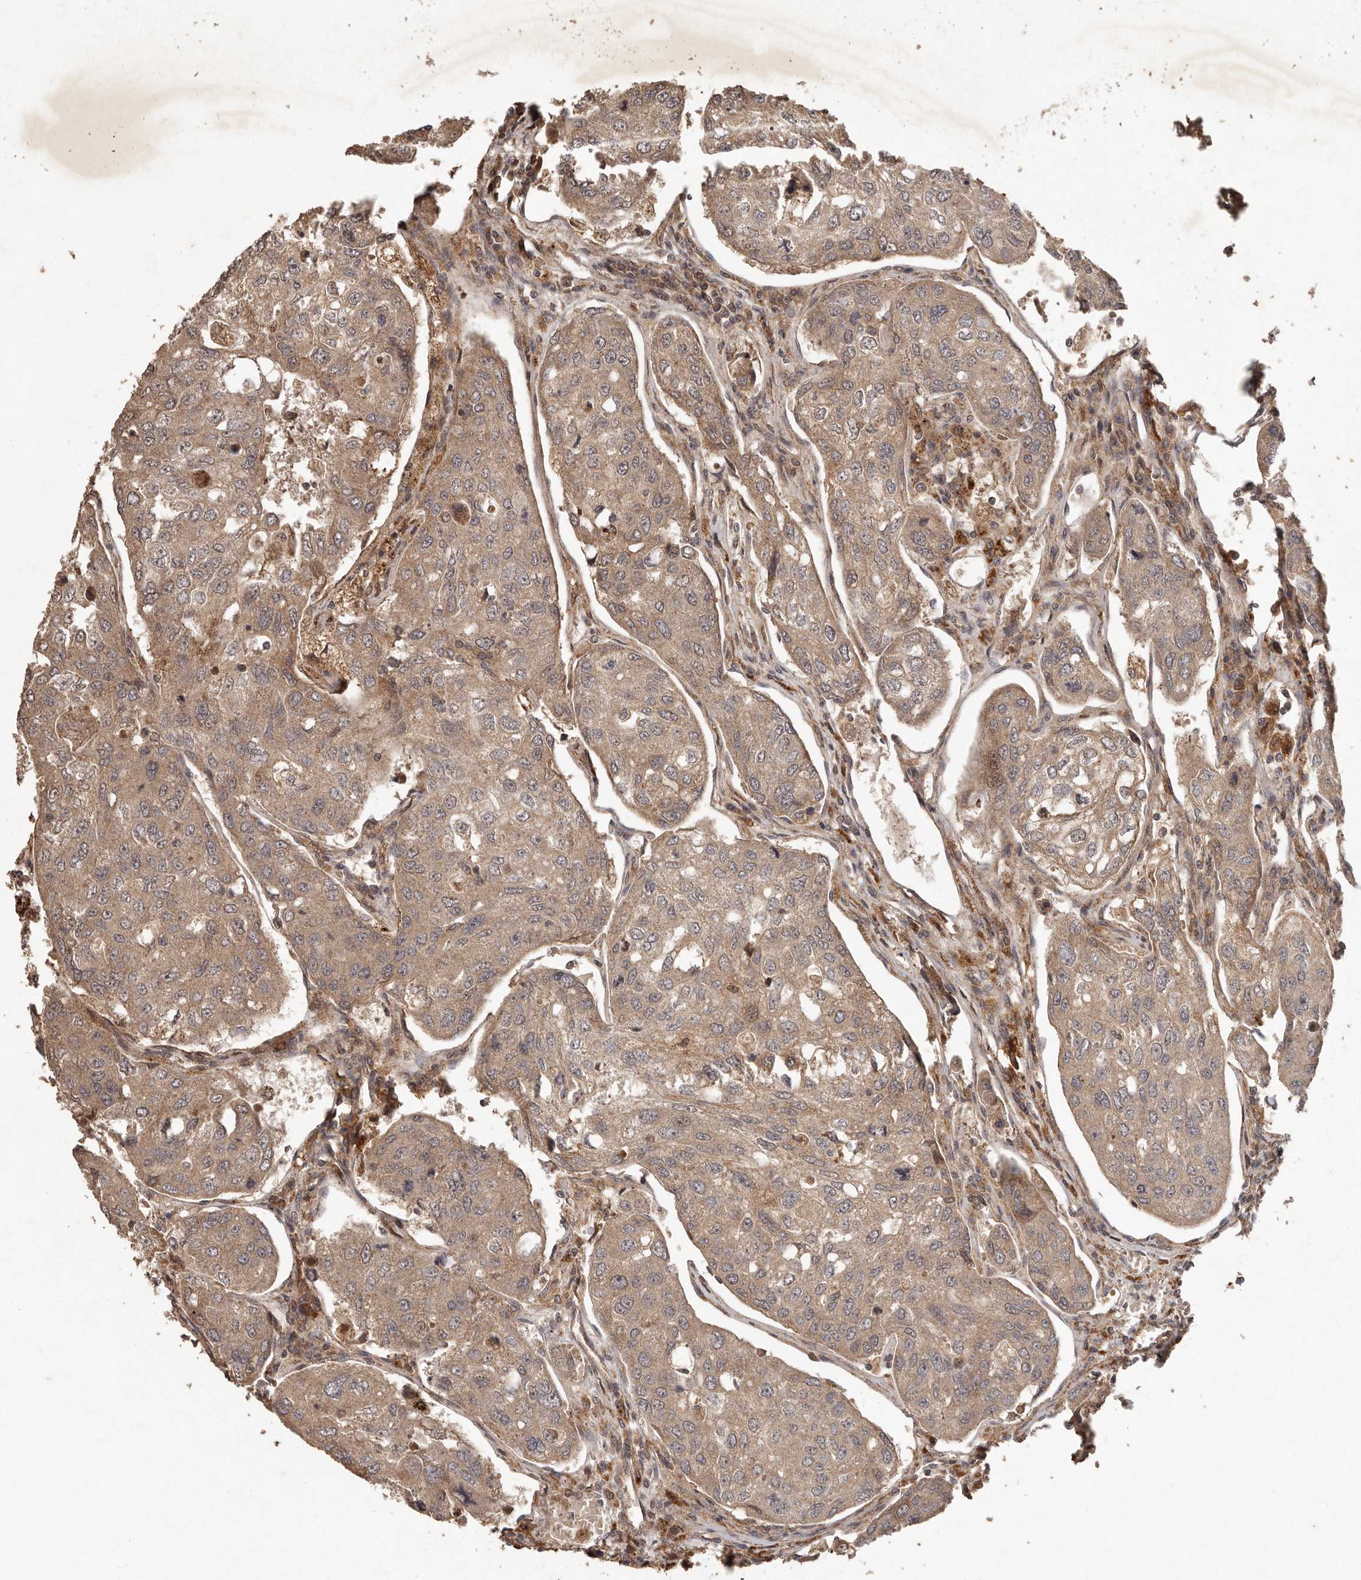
{"staining": {"intensity": "weak", "quantity": ">75%", "location": "cytoplasmic/membranous"}, "tissue": "urothelial cancer", "cell_type": "Tumor cells", "image_type": "cancer", "snomed": [{"axis": "morphology", "description": "Urothelial carcinoma, High grade"}, {"axis": "topography", "description": "Lymph node"}, {"axis": "topography", "description": "Urinary bladder"}], "caption": "IHC micrograph of neoplastic tissue: urothelial cancer stained using immunohistochemistry (IHC) displays low levels of weak protein expression localized specifically in the cytoplasmic/membranous of tumor cells, appearing as a cytoplasmic/membranous brown color.", "gene": "PLOD2", "patient": {"sex": "male", "age": 51}}